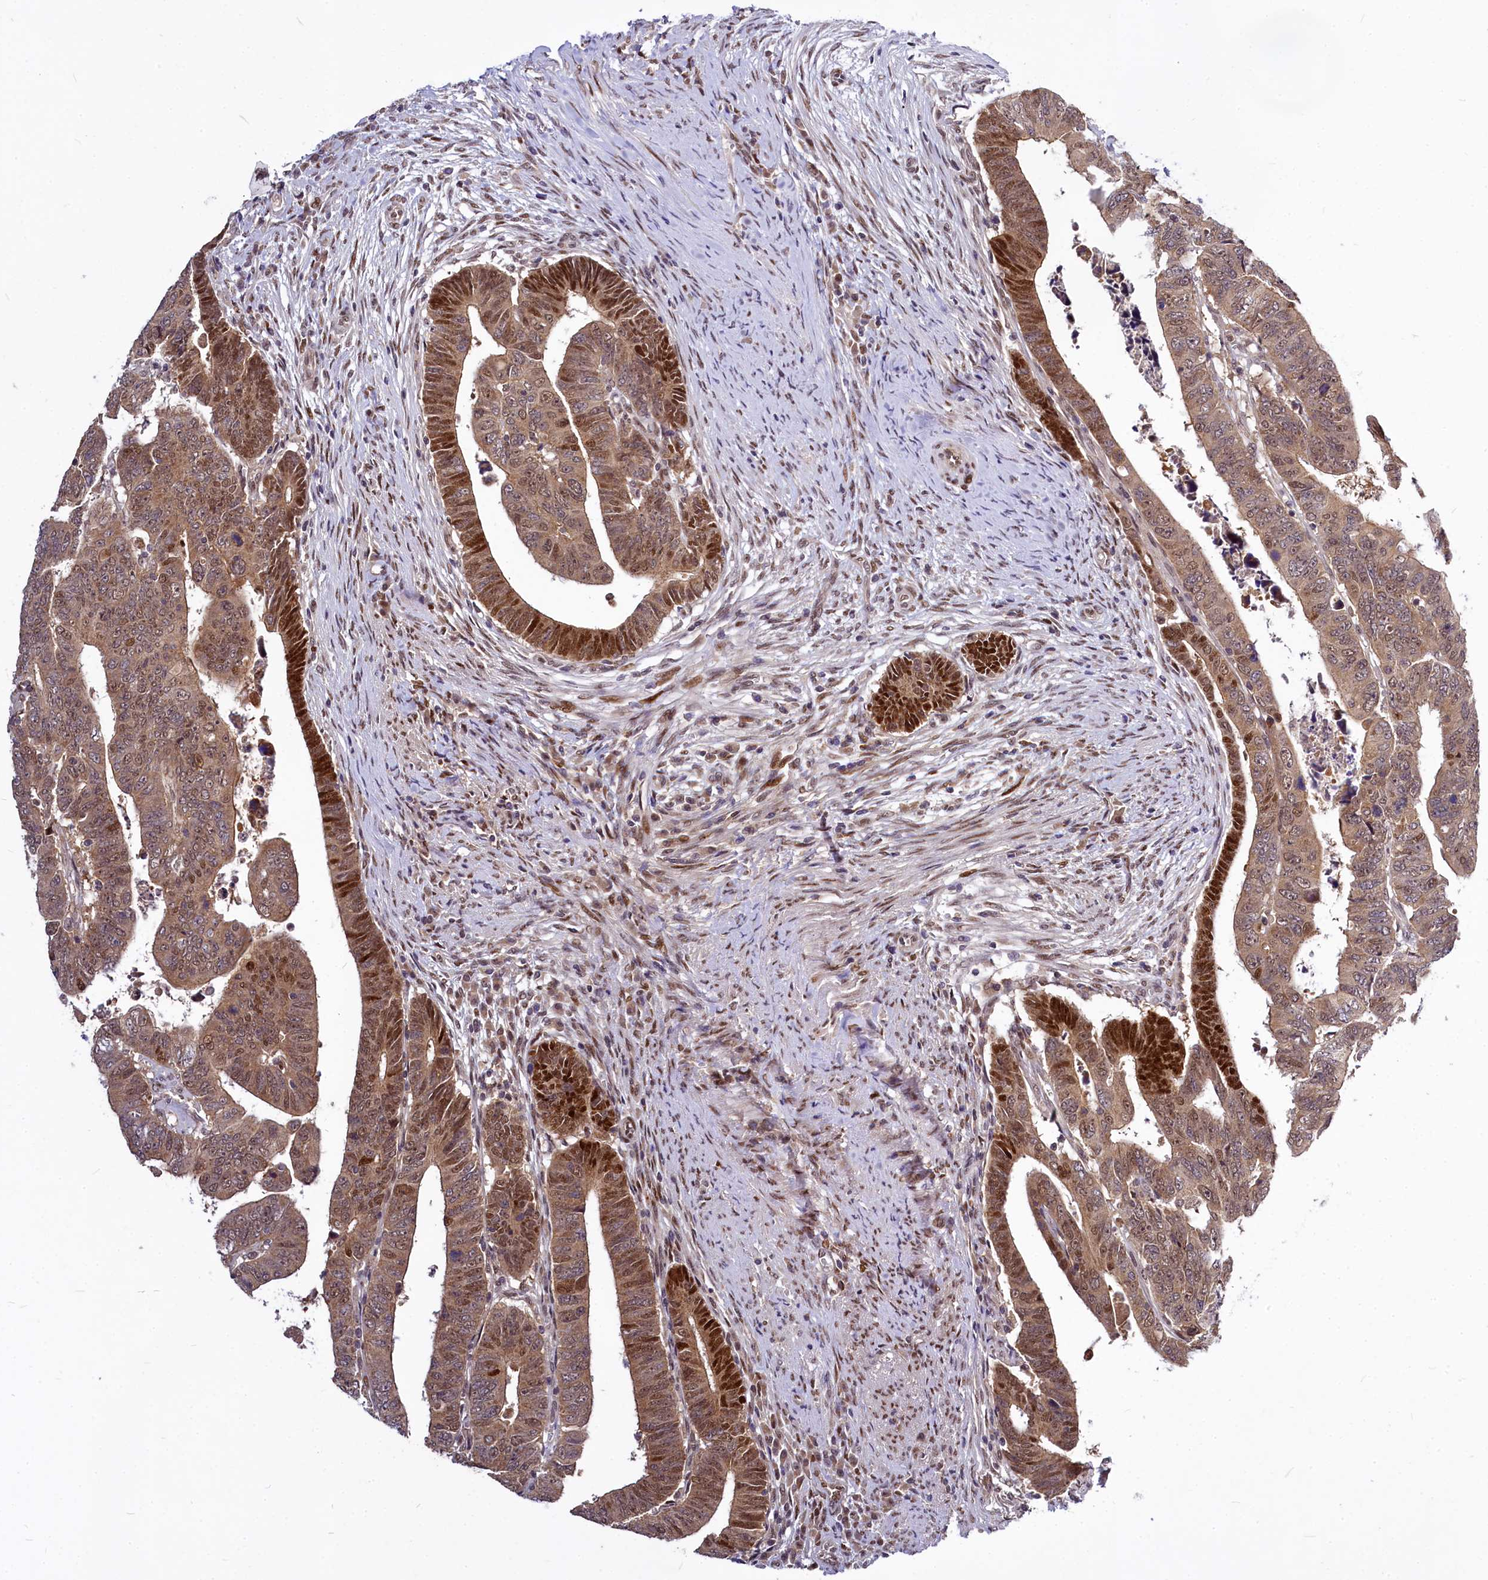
{"staining": {"intensity": "moderate", "quantity": ">75%", "location": "cytoplasmic/membranous,nuclear"}, "tissue": "colorectal cancer", "cell_type": "Tumor cells", "image_type": "cancer", "snomed": [{"axis": "morphology", "description": "Normal tissue, NOS"}, {"axis": "morphology", "description": "Adenocarcinoma, NOS"}, {"axis": "topography", "description": "Rectum"}], "caption": "A brown stain highlights moderate cytoplasmic/membranous and nuclear positivity of a protein in human colorectal cancer (adenocarcinoma) tumor cells.", "gene": "MAML2", "patient": {"sex": "female", "age": 65}}